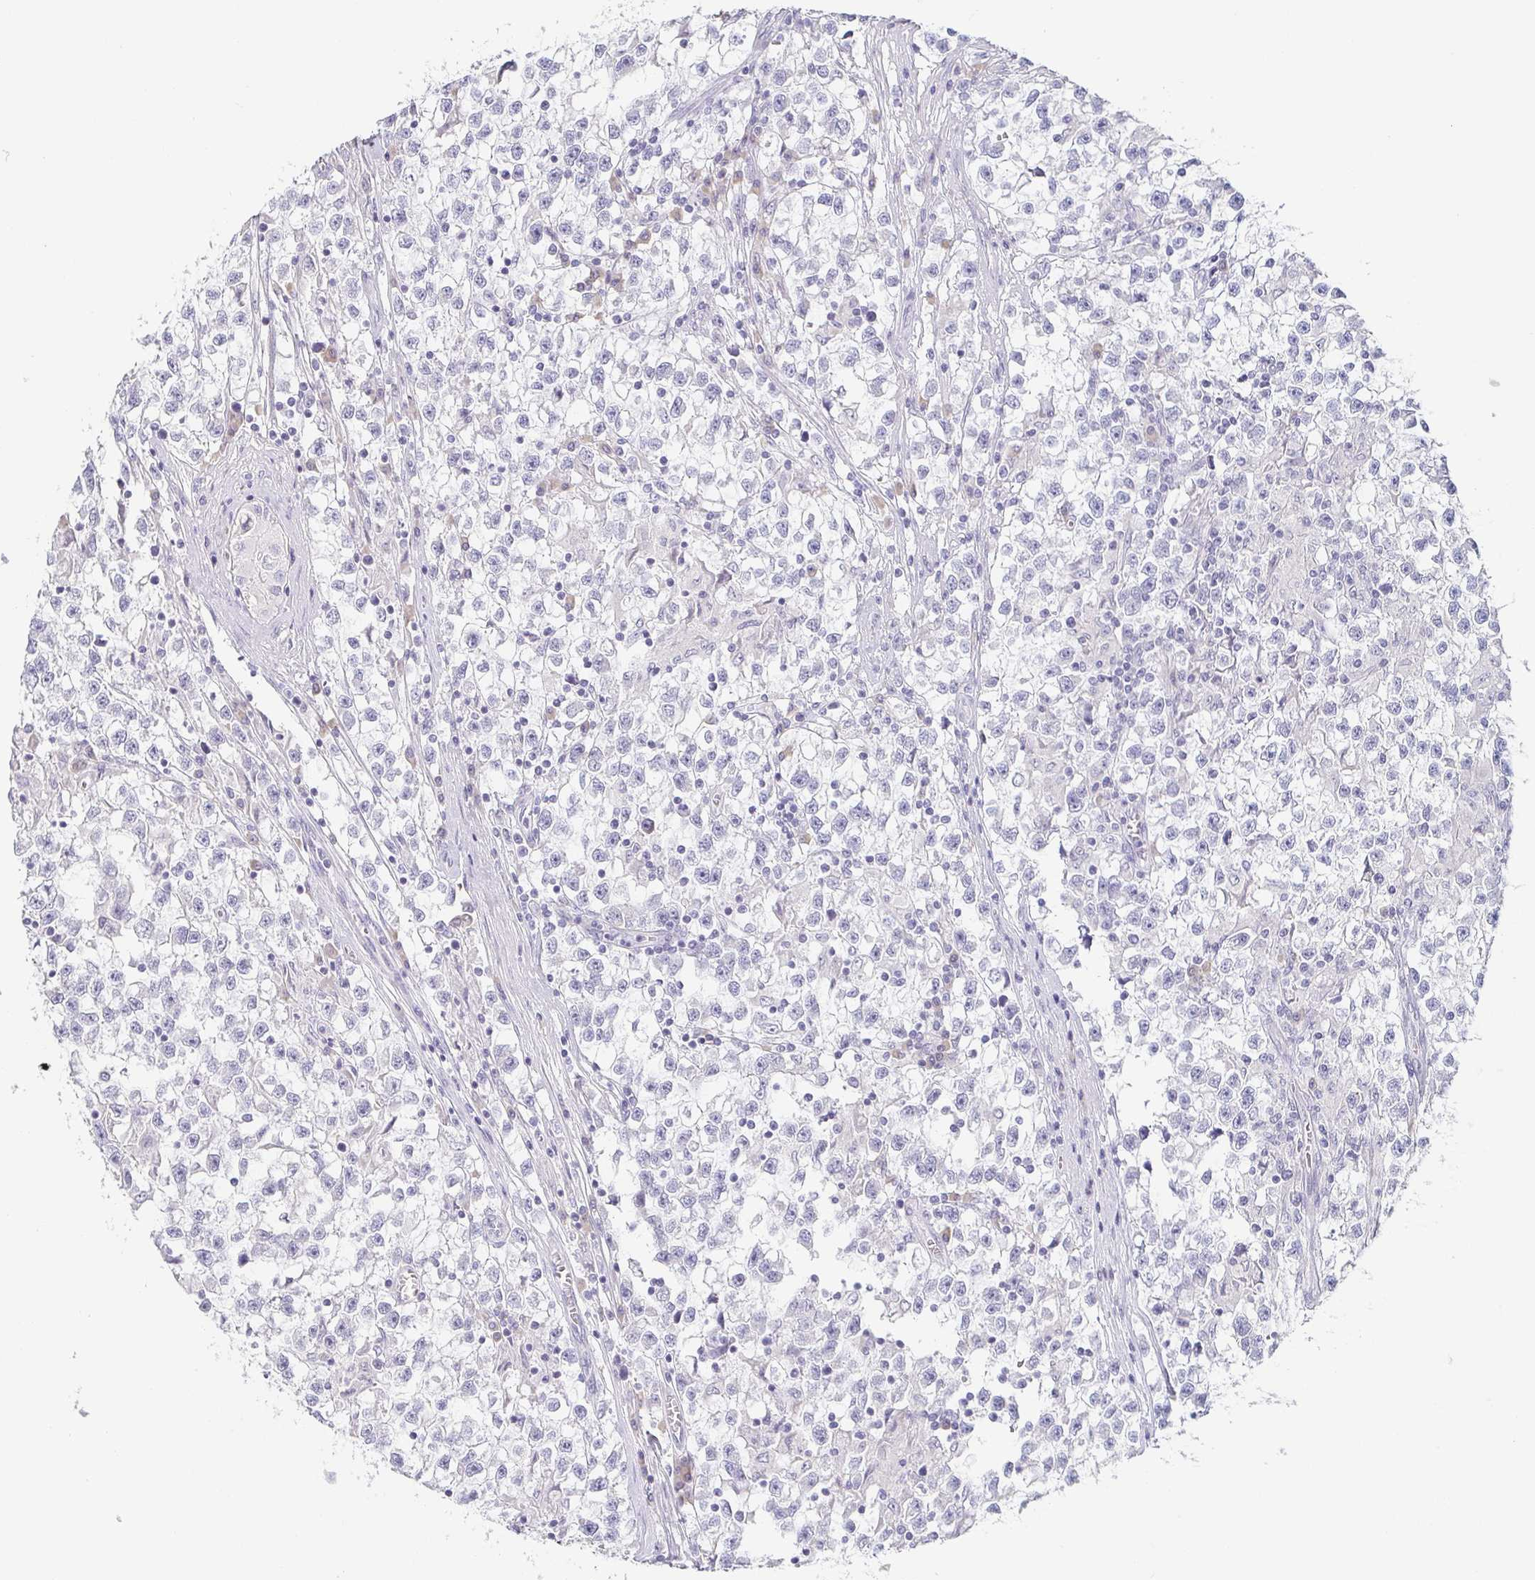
{"staining": {"intensity": "negative", "quantity": "none", "location": "none"}, "tissue": "testis cancer", "cell_type": "Tumor cells", "image_type": "cancer", "snomed": [{"axis": "morphology", "description": "Seminoma, NOS"}, {"axis": "topography", "description": "Testis"}], "caption": "IHC image of testis cancer stained for a protein (brown), which displays no expression in tumor cells.", "gene": "PRR27", "patient": {"sex": "male", "age": 31}}